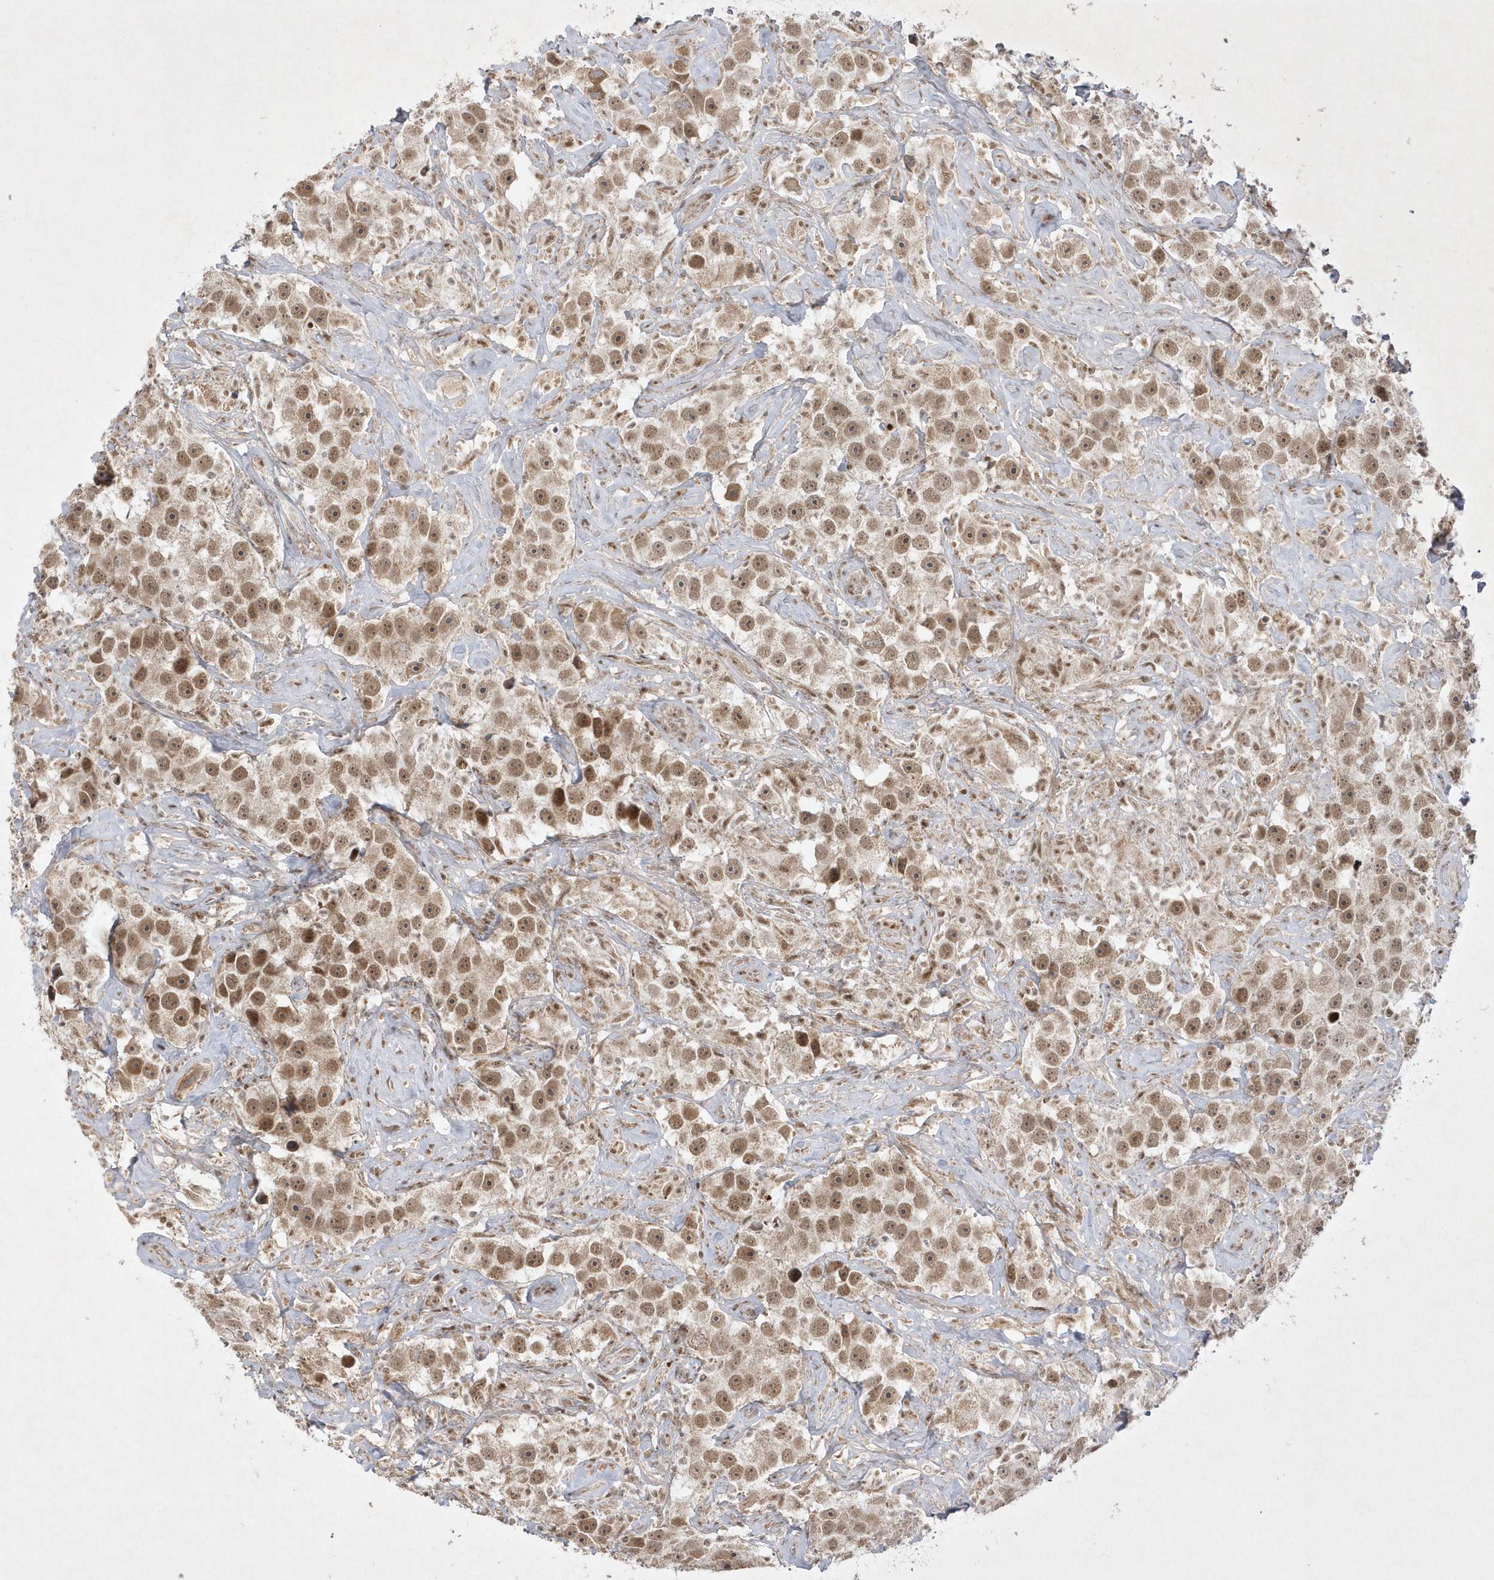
{"staining": {"intensity": "moderate", "quantity": ">75%", "location": "nuclear"}, "tissue": "testis cancer", "cell_type": "Tumor cells", "image_type": "cancer", "snomed": [{"axis": "morphology", "description": "Seminoma, NOS"}, {"axis": "topography", "description": "Testis"}], "caption": "IHC photomicrograph of seminoma (testis) stained for a protein (brown), which shows medium levels of moderate nuclear staining in about >75% of tumor cells.", "gene": "CPSF3", "patient": {"sex": "male", "age": 49}}